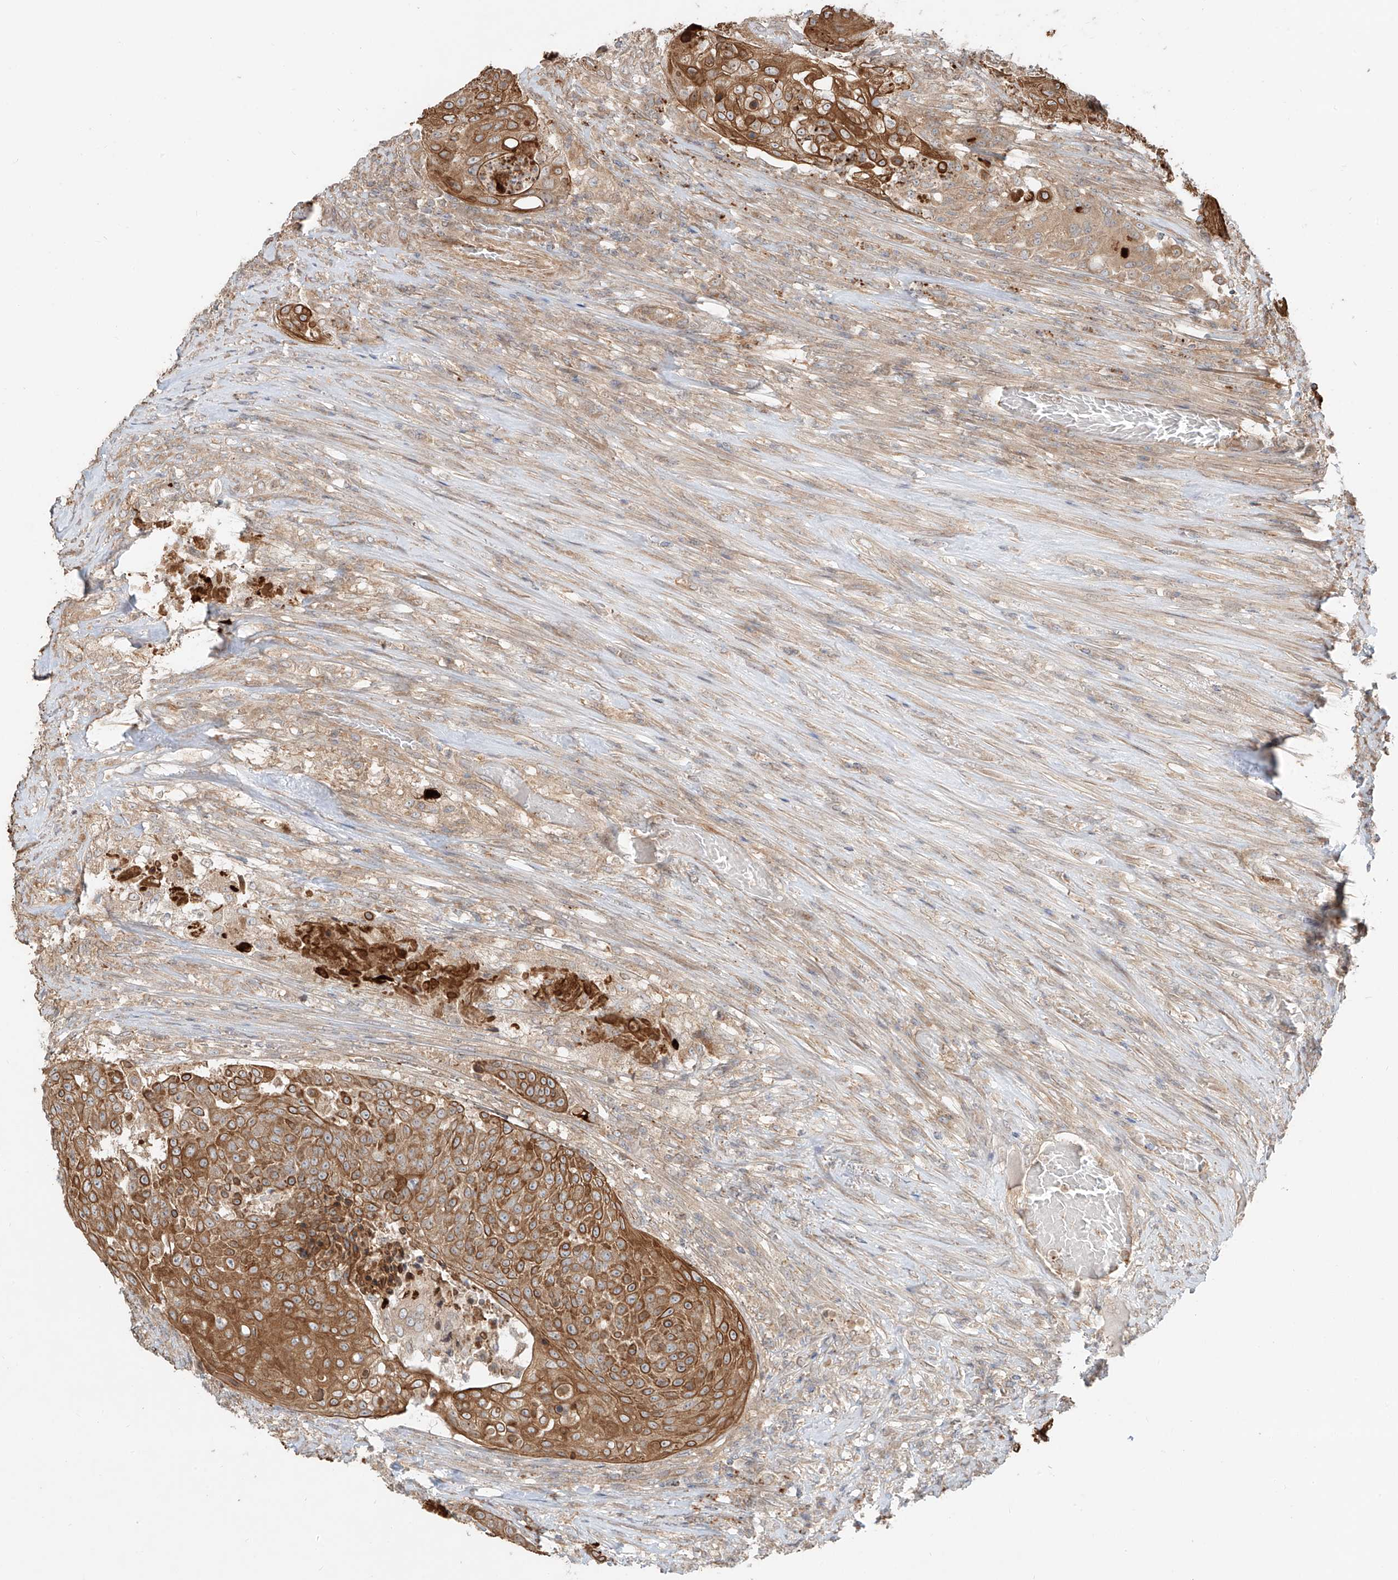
{"staining": {"intensity": "strong", "quantity": ">75%", "location": "cytoplasmic/membranous"}, "tissue": "urothelial cancer", "cell_type": "Tumor cells", "image_type": "cancer", "snomed": [{"axis": "morphology", "description": "Urothelial carcinoma, High grade"}, {"axis": "topography", "description": "Urinary bladder"}], "caption": "Immunohistochemistry of urothelial cancer demonstrates high levels of strong cytoplasmic/membranous positivity in about >75% of tumor cells. (Stains: DAB (3,3'-diaminobenzidine) in brown, nuclei in blue, Microscopy: brightfield microscopy at high magnification).", "gene": "CEP162", "patient": {"sex": "female", "age": 63}}